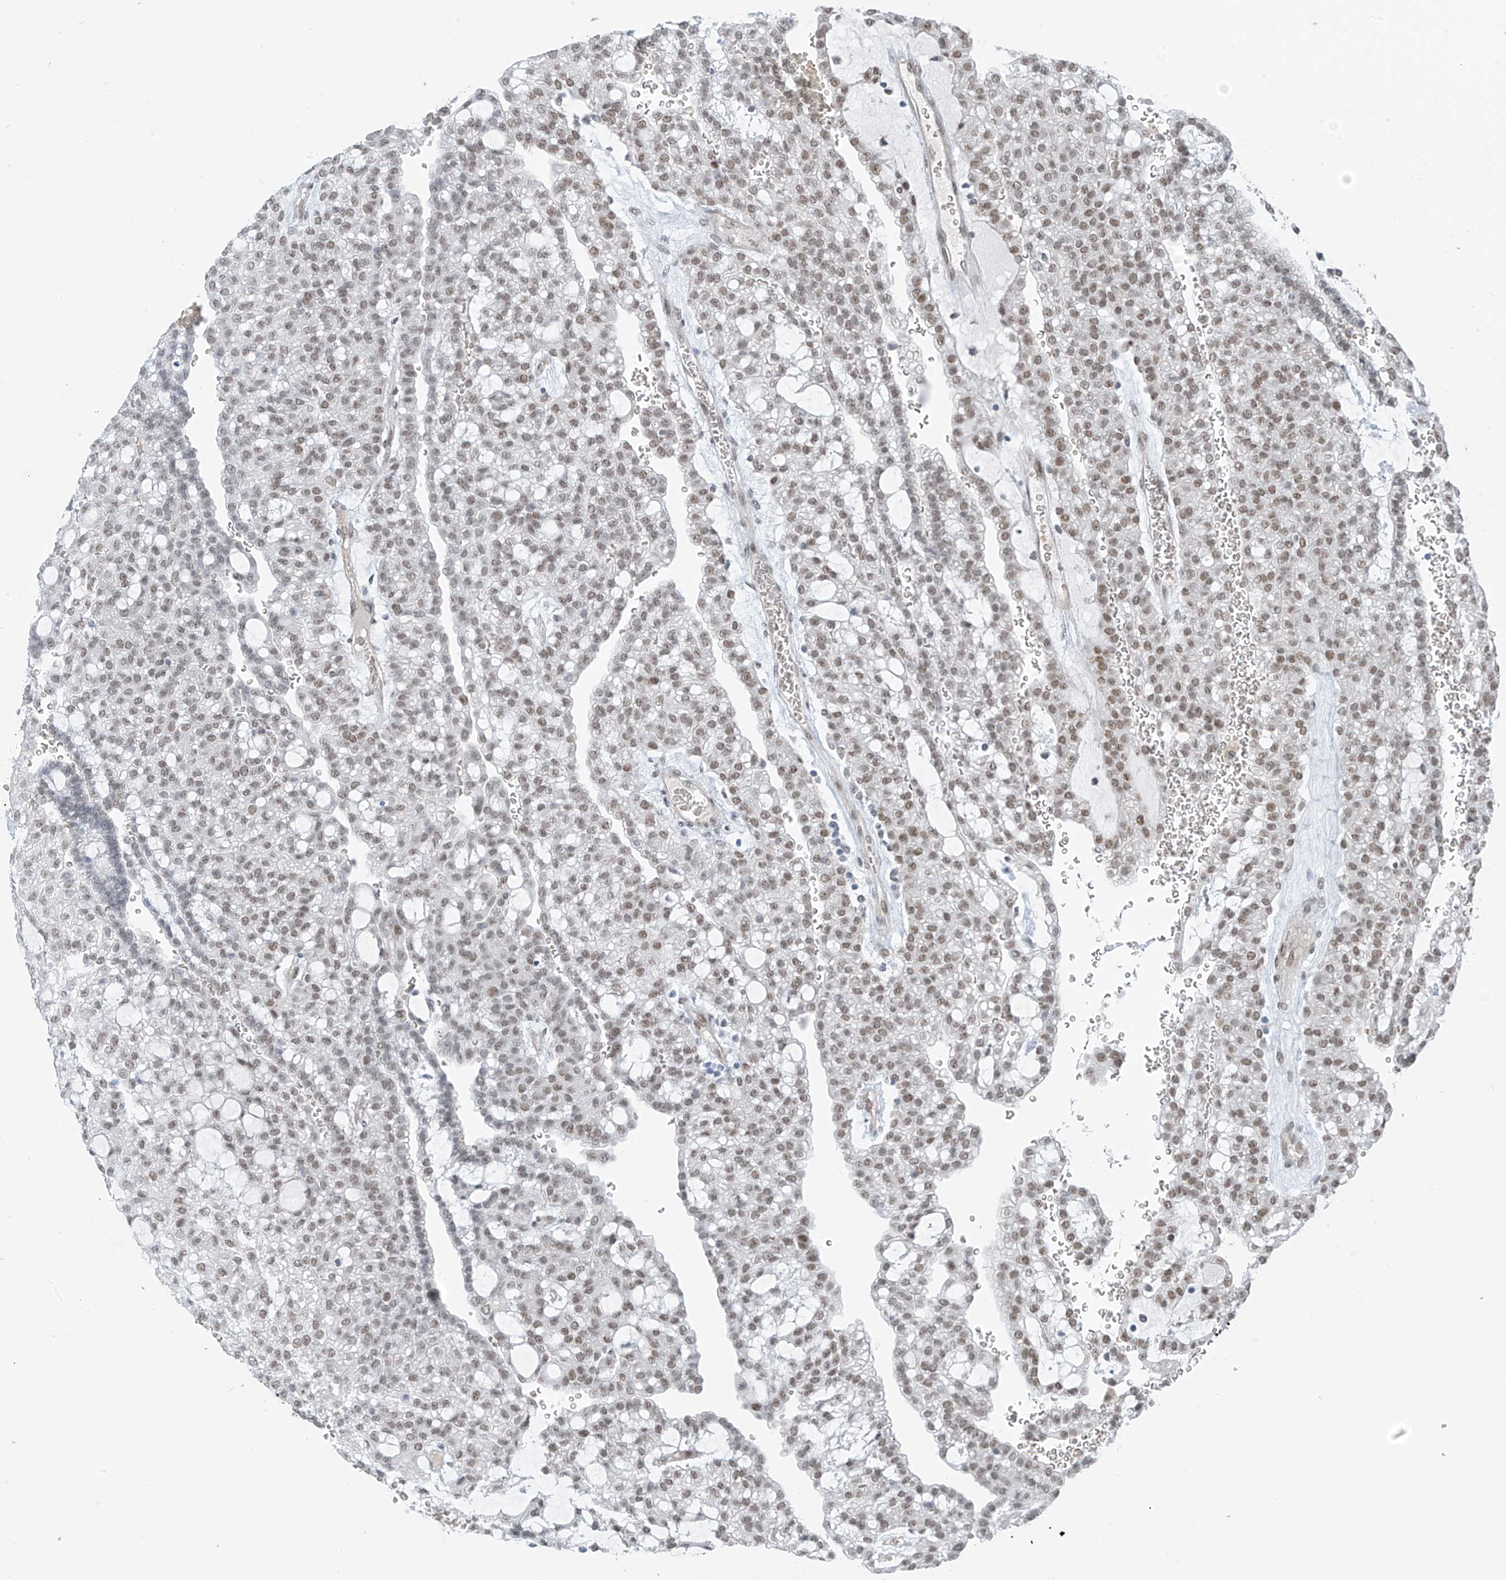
{"staining": {"intensity": "moderate", "quantity": ">75%", "location": "nuclear"}, "tissue": "renal cancer", "cell_type": "Tumor cells", "image_type": "cancer", "snomed": [{"axis": "morphology", "description": "Adenocarcinoma, NOS"}, {"axis": "topography", "description": "Kidney"}], "caption": "The image displays a brown stain indicating the presence of a protein in the nuclear of tumor cells in renal cancer. The staining is performed using DAB brown chromogen to label protein expression. The nuclei are counter-stained blue using hematoxylin.", "gene": "MCM9", "patient": {"sex": "male", "age": 63}}